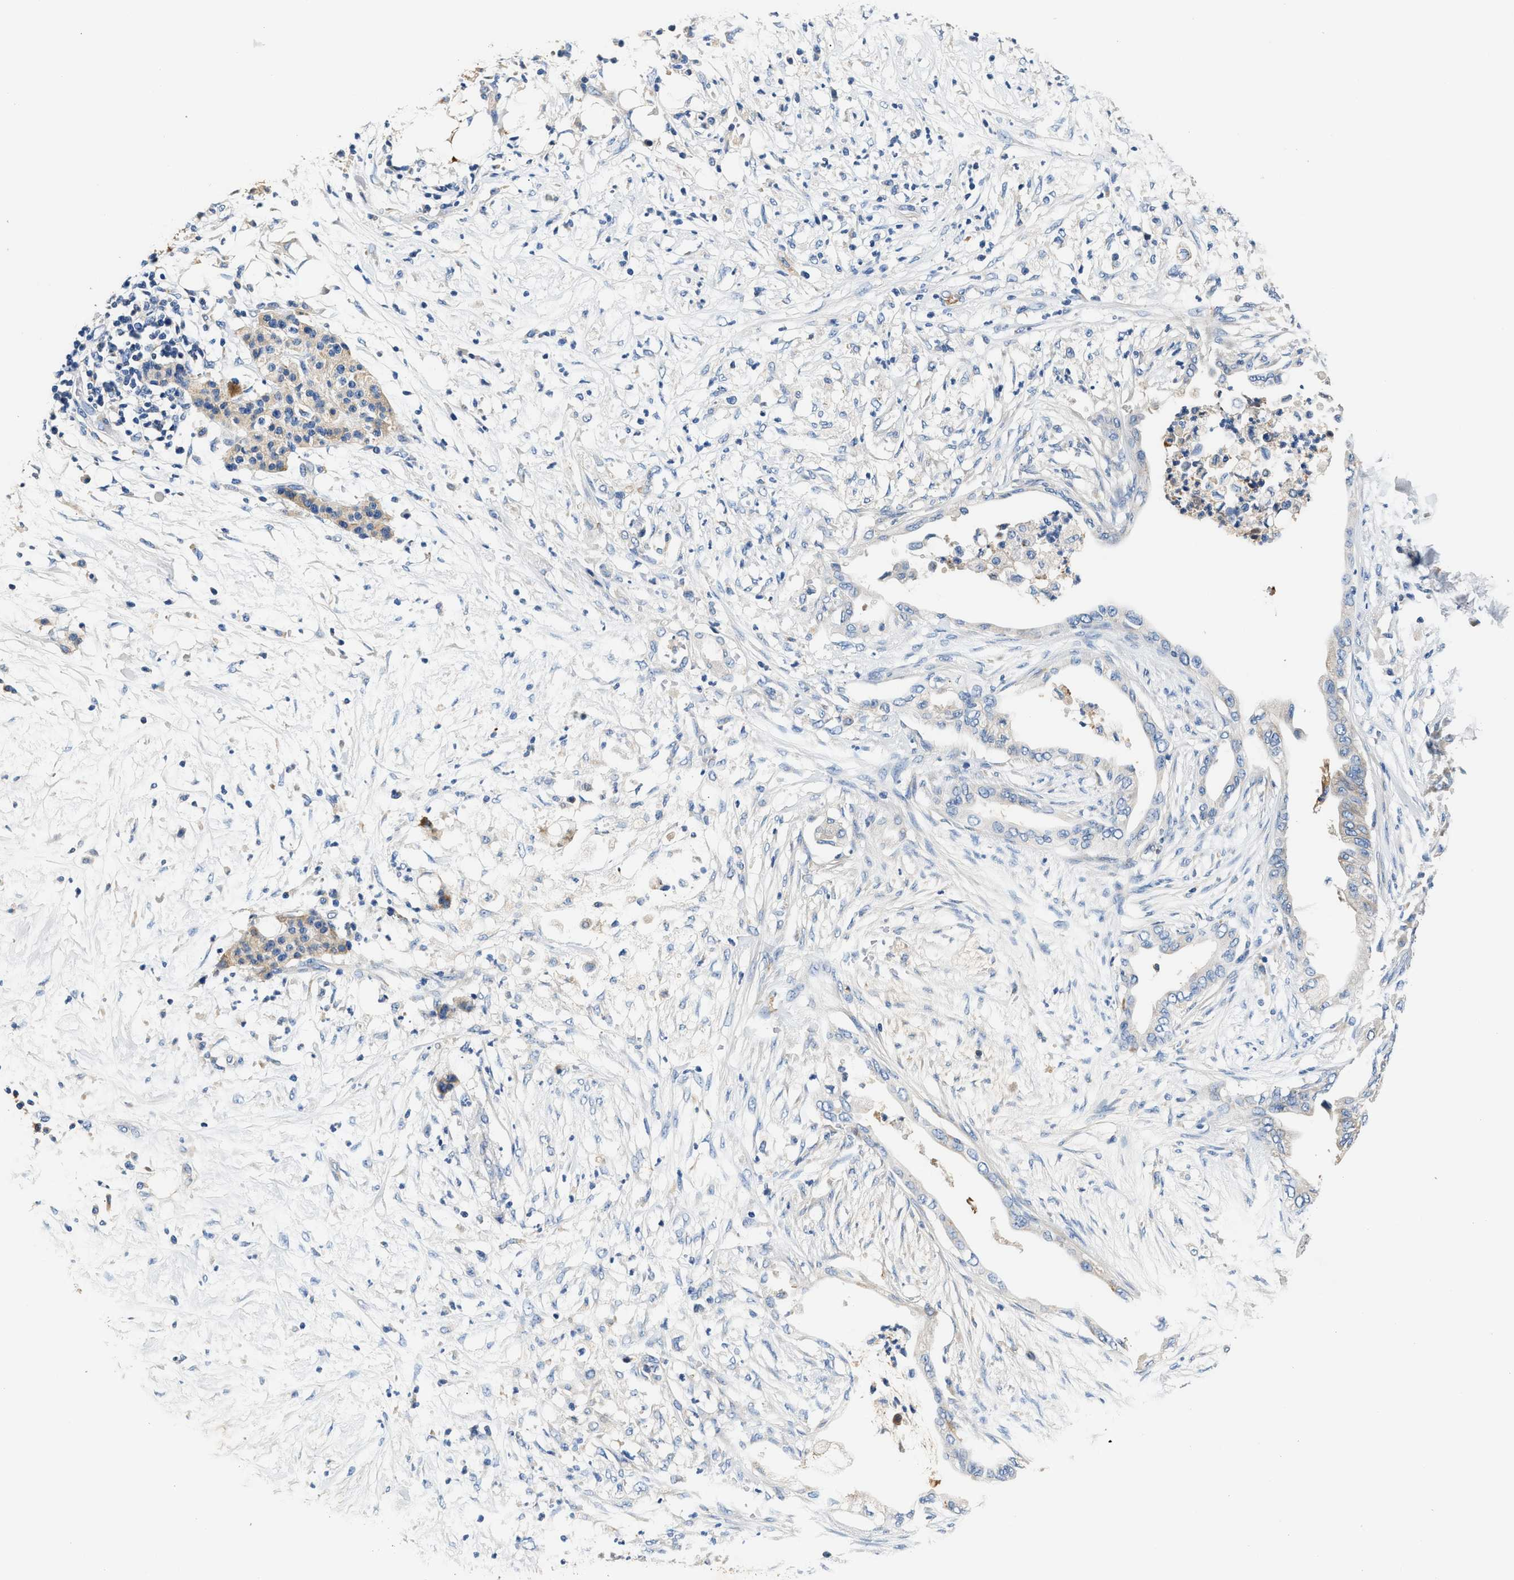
{"staining": {"intensity": "negative", "quantity": "none", "location": "none"}, "tissue": "pancreatic cancer", "cell_type": "Tumor cells", "image_type": "cancer", "snomed": [{"axis": "morphology", "description": "Normal tissue, NOS"}, {"axis": "morphology", "description": "Adenocarcinoma, NOS"}, {"axis": "topography", "description": "Pancreas"}, {"axis": "topography", "description": "Duodenum"}], "caption": "This is an immunohistochemistry (IHC) image of human pancreatic adenocarcinoma. There is no staining in tumor cells.", "gene": "TUT7", "patient": {"sex": "female", "age": 60}}